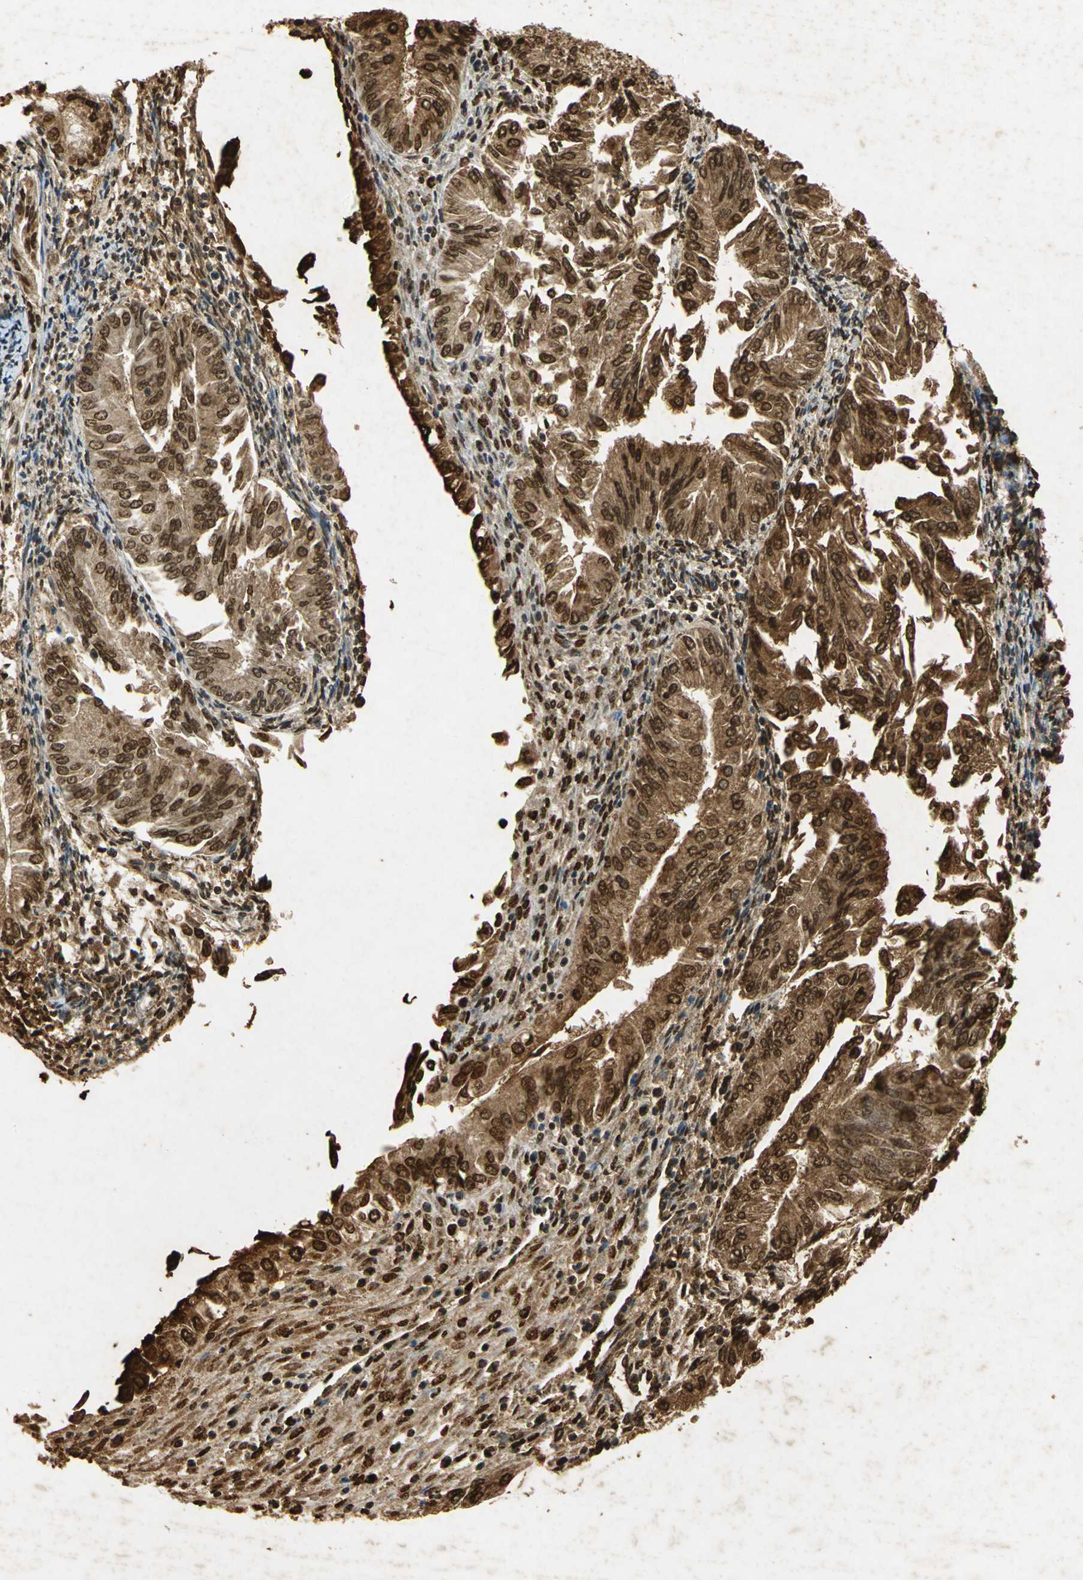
{"staining": {"intensity": "strong", "quantity": ">75%", "location": "cytoplasmic/membranous,nuclear"}, "tissue": "endometrial cancer", "cell_type": "Tumor cells", "image_type": "cancer", "snomed": [{"axis": "morphology", "description": "Adenocarcinoma, NOS"}, {"axis": "topography", "description": "Endometrium"}], "caption": "There is high levels of strong cytoplasmic/membranous and nuclear positivity in tumor cells of endometrial cancer, as demonstrated by immunohistochemical staining (brown color).", "gene": "ANXA4", "patient": {"sex": "female", "age": 53}}